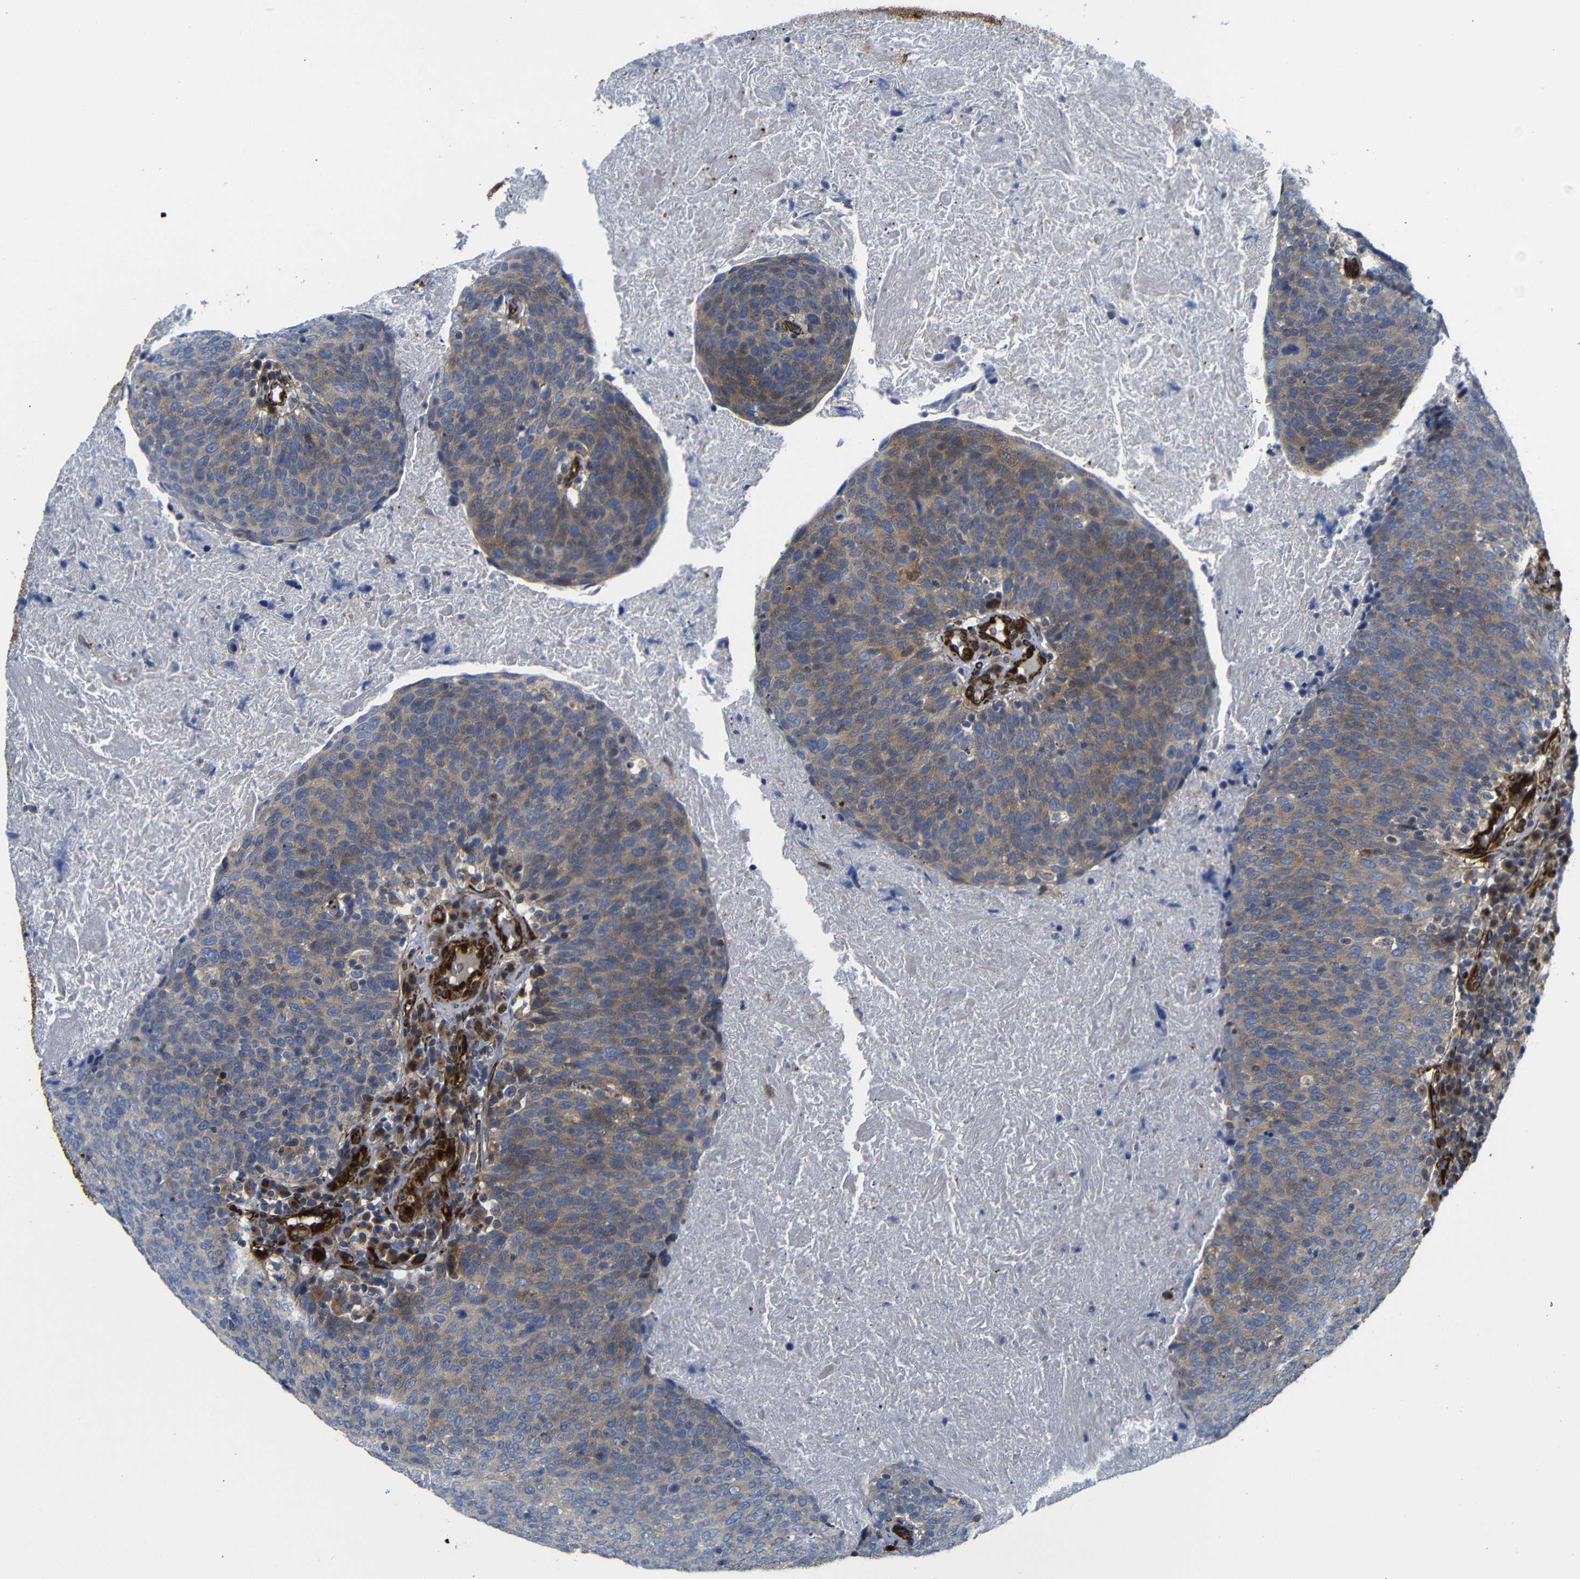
{"staining": {"intensity": "moderate", "quantity": "25%-75%", "location": "cytoplasmic/membranous"}, "tissue": "head and neck cancer", "cell_type": "Tumor cells", "image_type": "cancer", "snomed": [{"axis": "morphology", "description": "Squamous cell carcinoma, NOS"}, {"axis": "morphology", "description": "Squamous cell carcinoma, metastatic, NOS"}, {"axis": "topography", "description": "Lymph node"}, {"axis": "topography", "description": "Head-Neck"}], "caption": "Tumor cells exhibit medium levels of moderate cytoplasmic/membranous positivity in approximately 25%-75% of cells in head and neck squamous cell carcinoma. The staining was performed using DAB to visualize the protein expression in brown, while the nuclei were stained in blue with hematoxylin (Magnification: 20x).", "gene": "PARP14", "patient": {"sex": "male", "age": 62}}